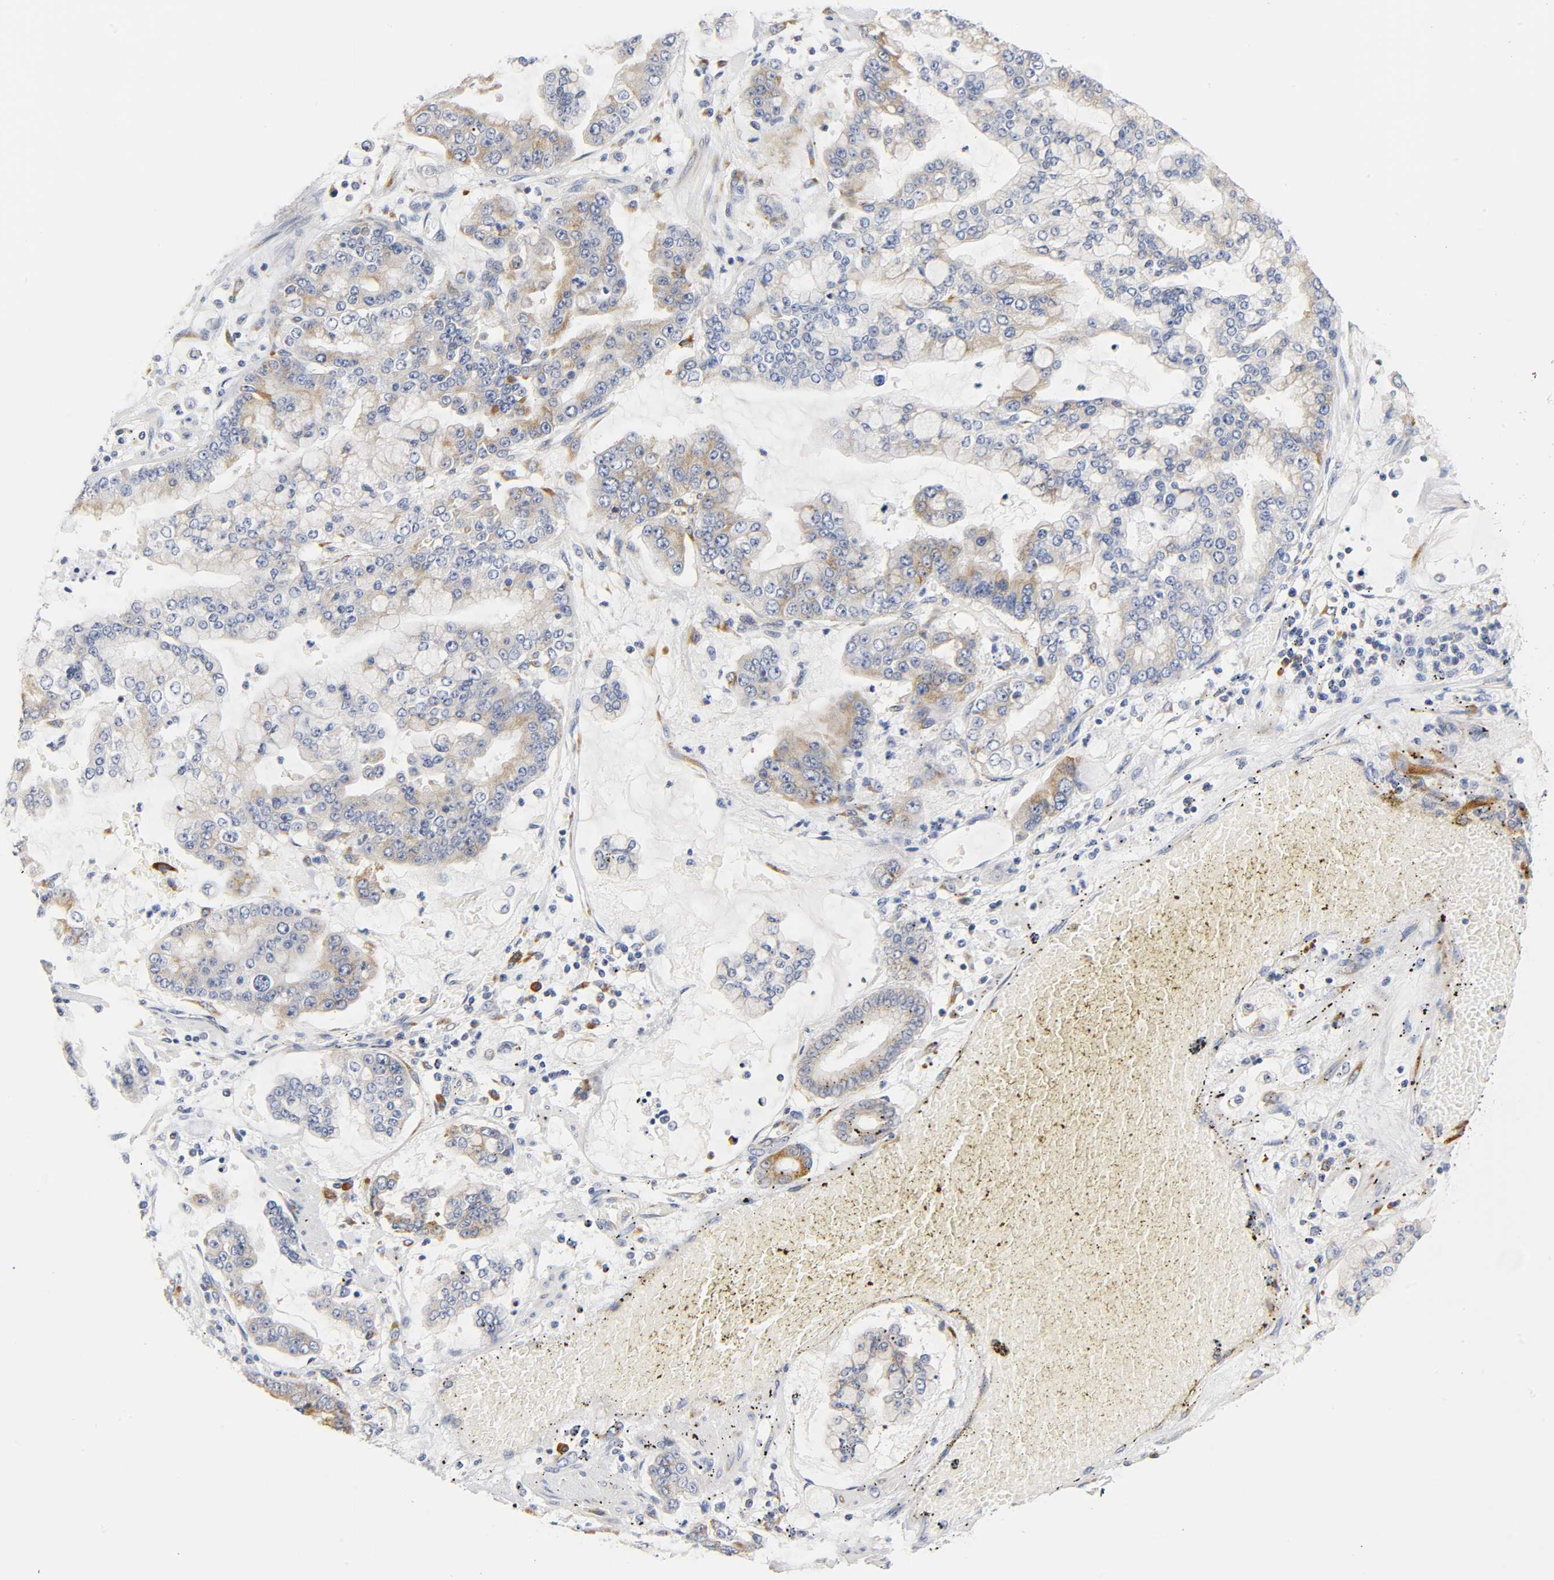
{"staining": {"intensity": "moderate", "quantity": "25%-75%", "location": "cytoplasmic/membranous"}, "tissue": "stomach cancer", "cell_type": "Tumor cells", "image_type": "cancer", "snomed": [{"axis": "morphology", "description": "Normal tissue, NOS"}, {"axis": "morphology", "description": "Adenocarcinoma, NOS"}, {"axis": "topography", "description": "Stomach, upper"}, {"axis": "topography", "description": "Stomach"}], "caption": "Brown immunohistochemical staining in human stomach adenocarcinoma exhibits moderate cytoplasmic/membranous expression in about 25%-75% of tumor cells. (brown staining indicates protein expression, while blue staining denotes nuclei).", "gene": "REL", "patient": {"sex": "male", "age": 76}}